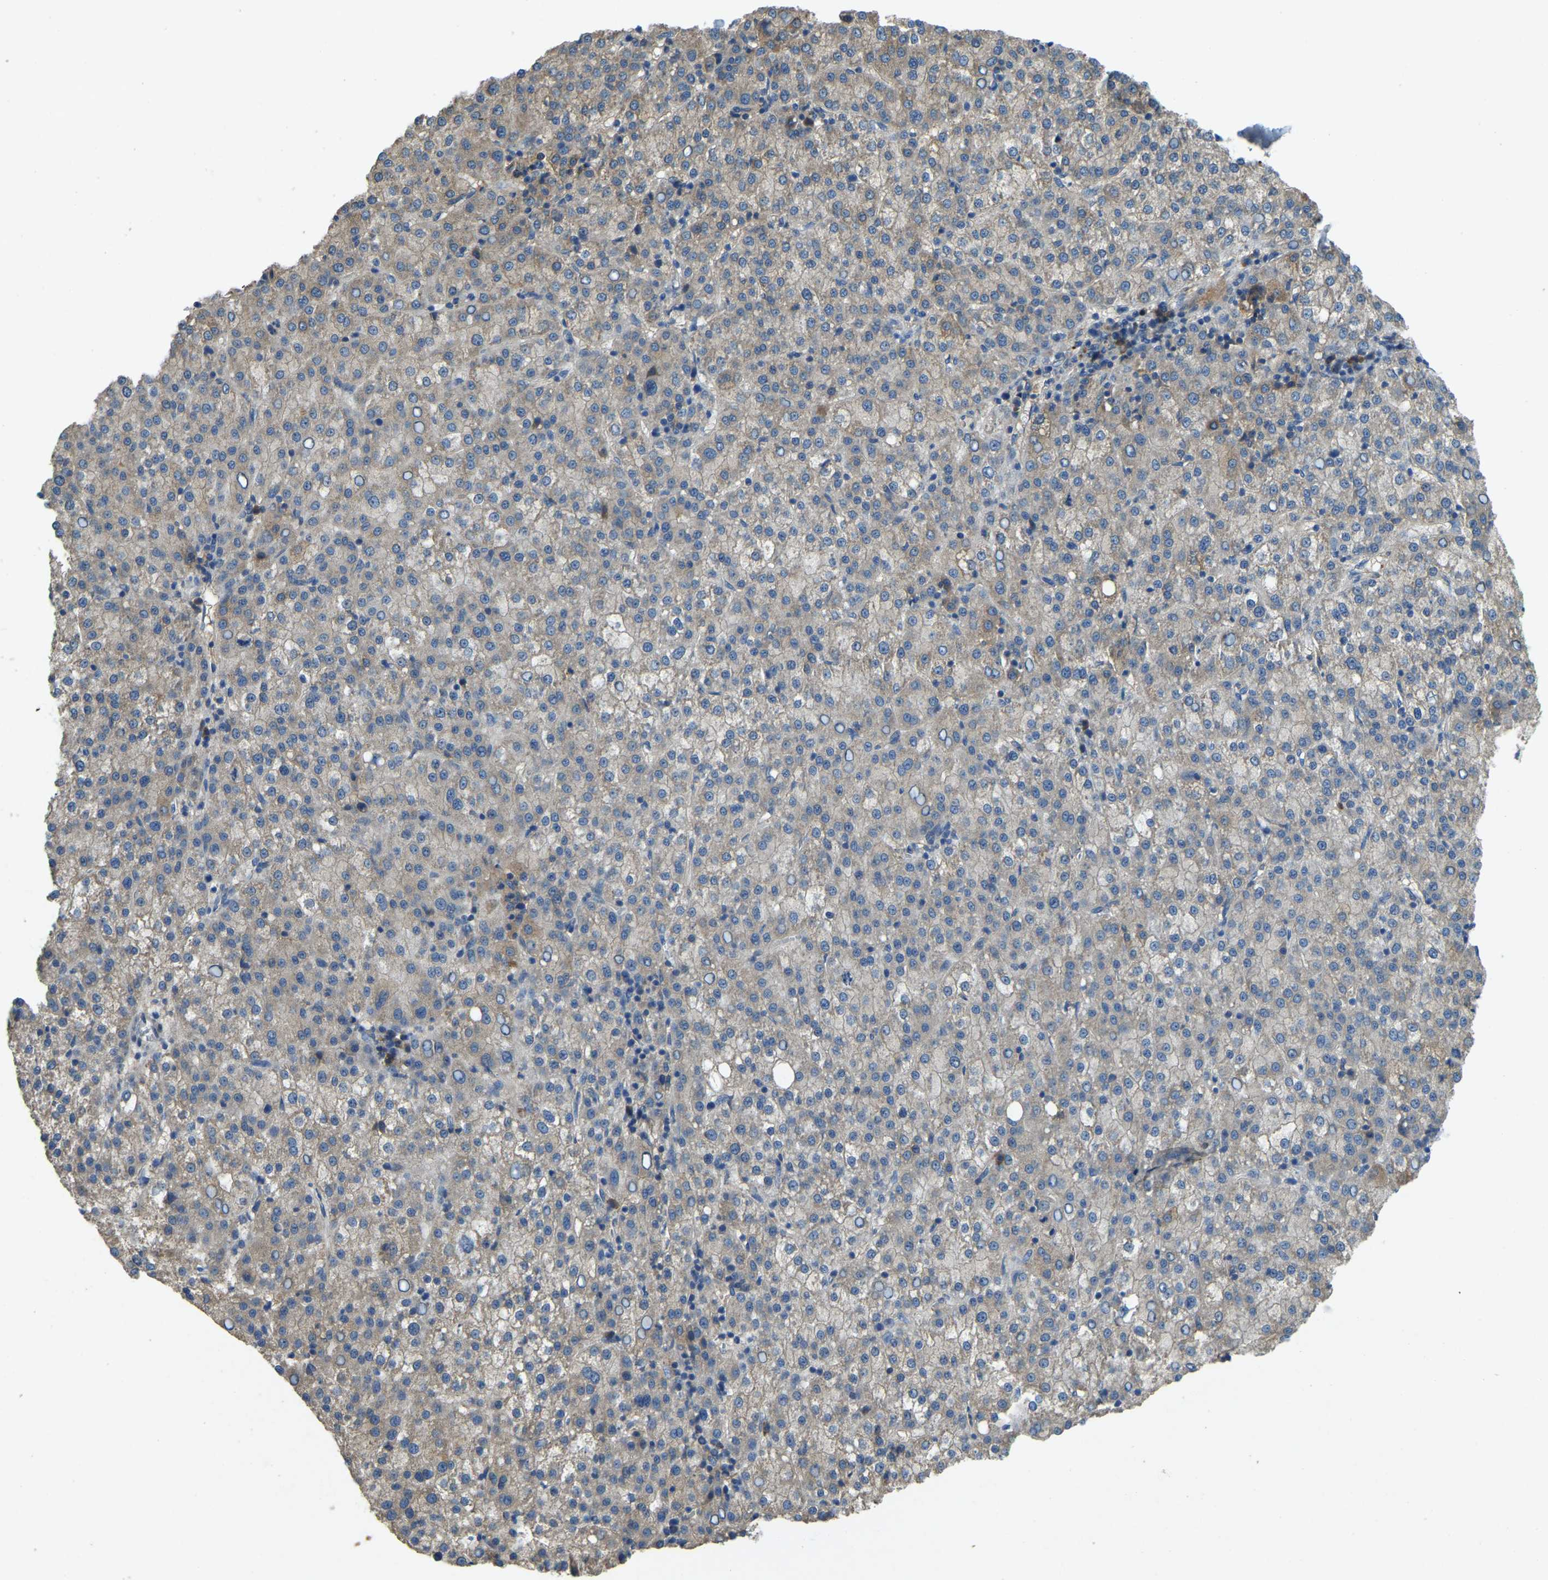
{"staining": {"intensity": "weak", "quantity": "<25%", "location": "cytoplasmic/membranous"}, "tissue": "liver cancer", "cell_type": "Tumor cells", "image_type": "cancer", "snomed": [{"axis": "morphology", "description": "Carcinoma, Hepatocellular, NOS"}, {"axis": "topography", "description": "Liver"}], "caption": "There is no significant positivity in tumor cells of liver cancer.", "gene": "ATP8B1", "patient": {"sex": "female", "age": 58}}